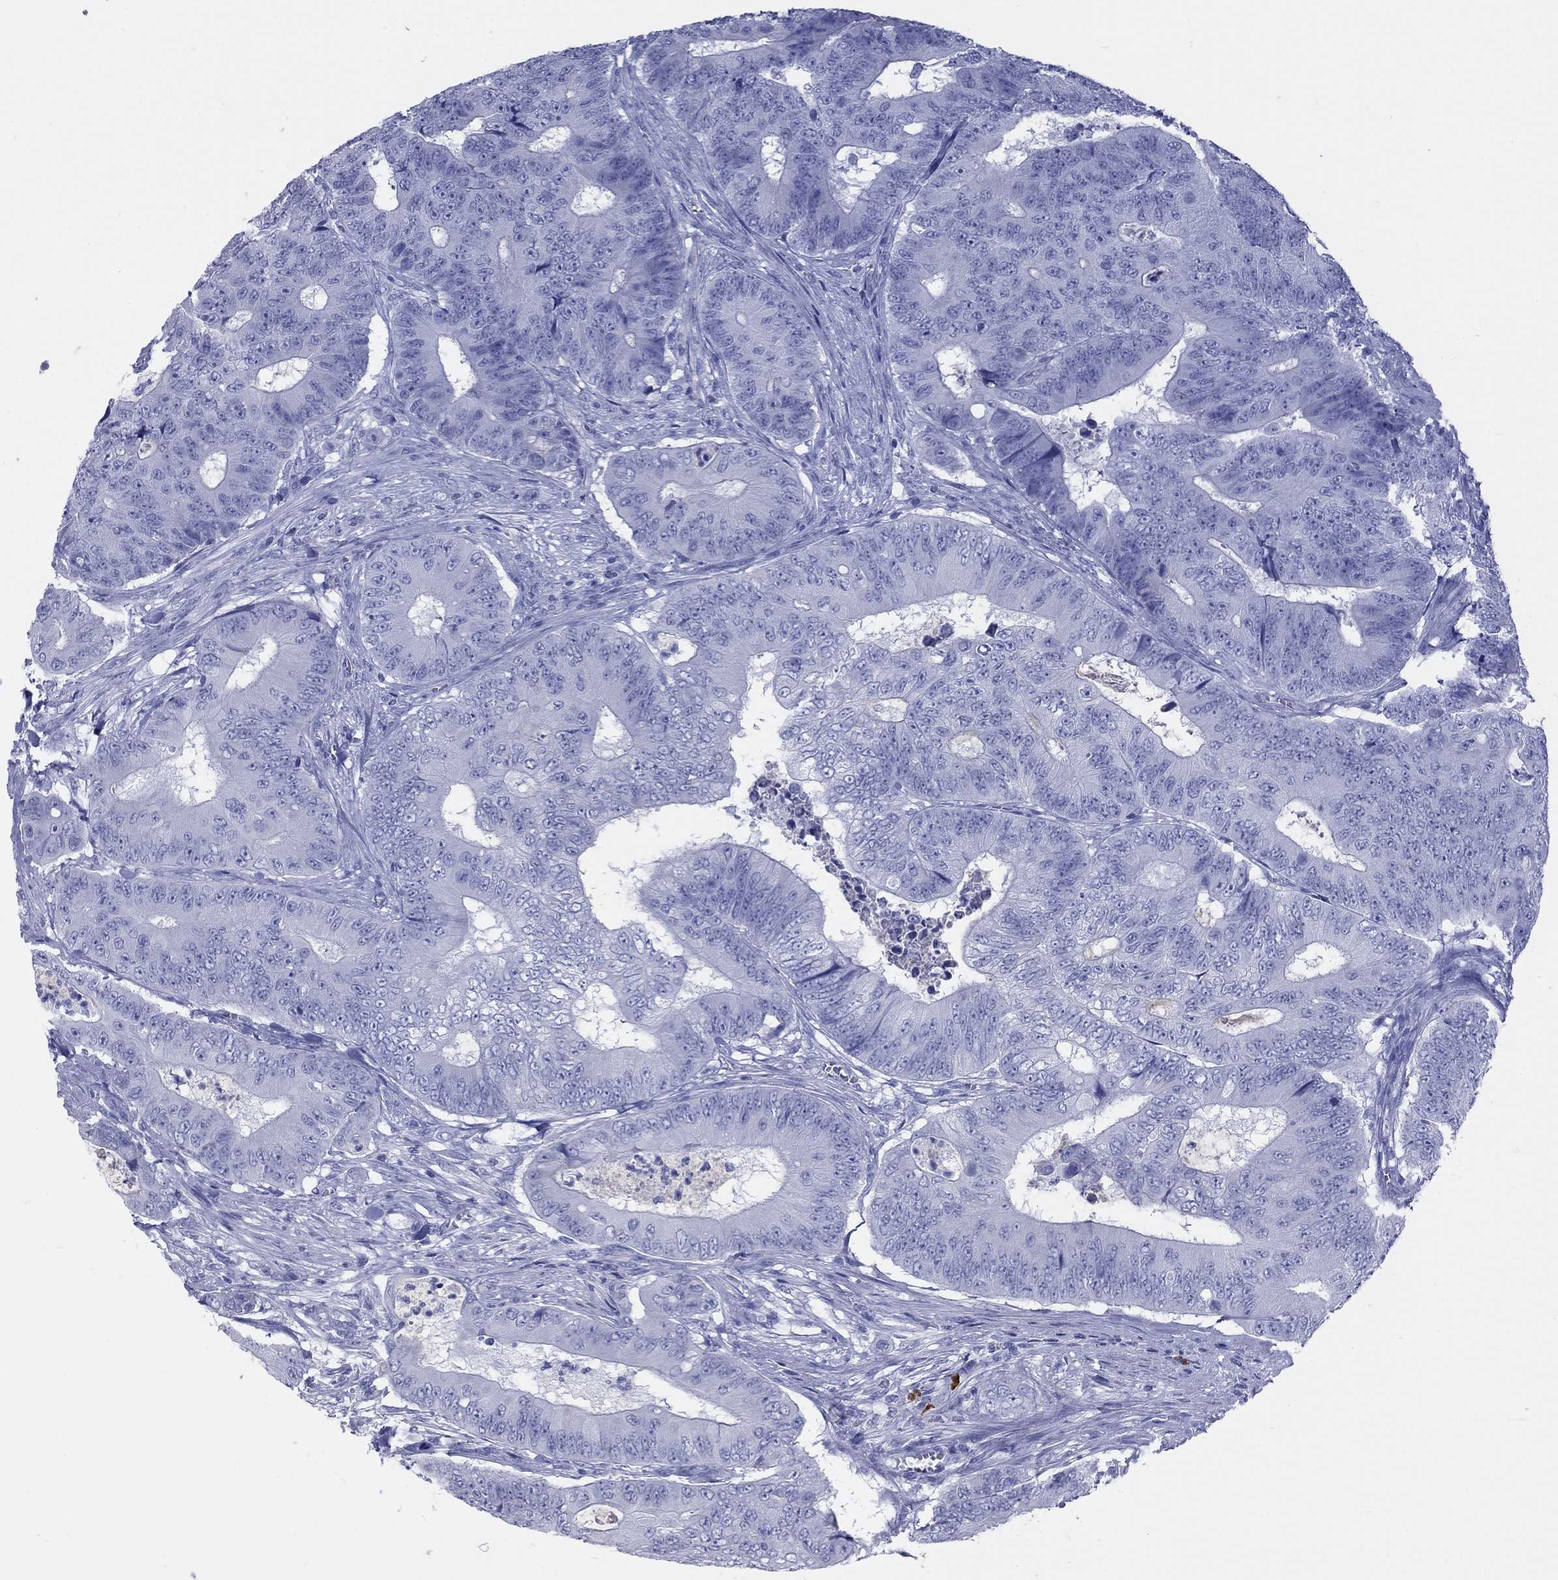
{"staining": {"intensity": "negative", "quantity": "none", "location": "none"}, "tissue": "colorectal cancer", "cell_type": "Tumor cells", "image_type": "cancer", "snomed": [{"axis": "morphology", "description": "Adenocarcinoma, NOS"}, {"axis": "topography", "description": "Colon"}], "caption": "Immunohistochemistry (IHC) photomicrograph of neoplastic tissue: human colorectal cancer stained with DAB demonstrates no significant protein staining in tumor cells. The staining was performed using DAB to visualize the protein expression in brown, while the nuclei were stained in blue with hematoxylin (Magnification: 20x).", "gene": "KLRG1", "patient": {"sex": "female", "age": 48}}